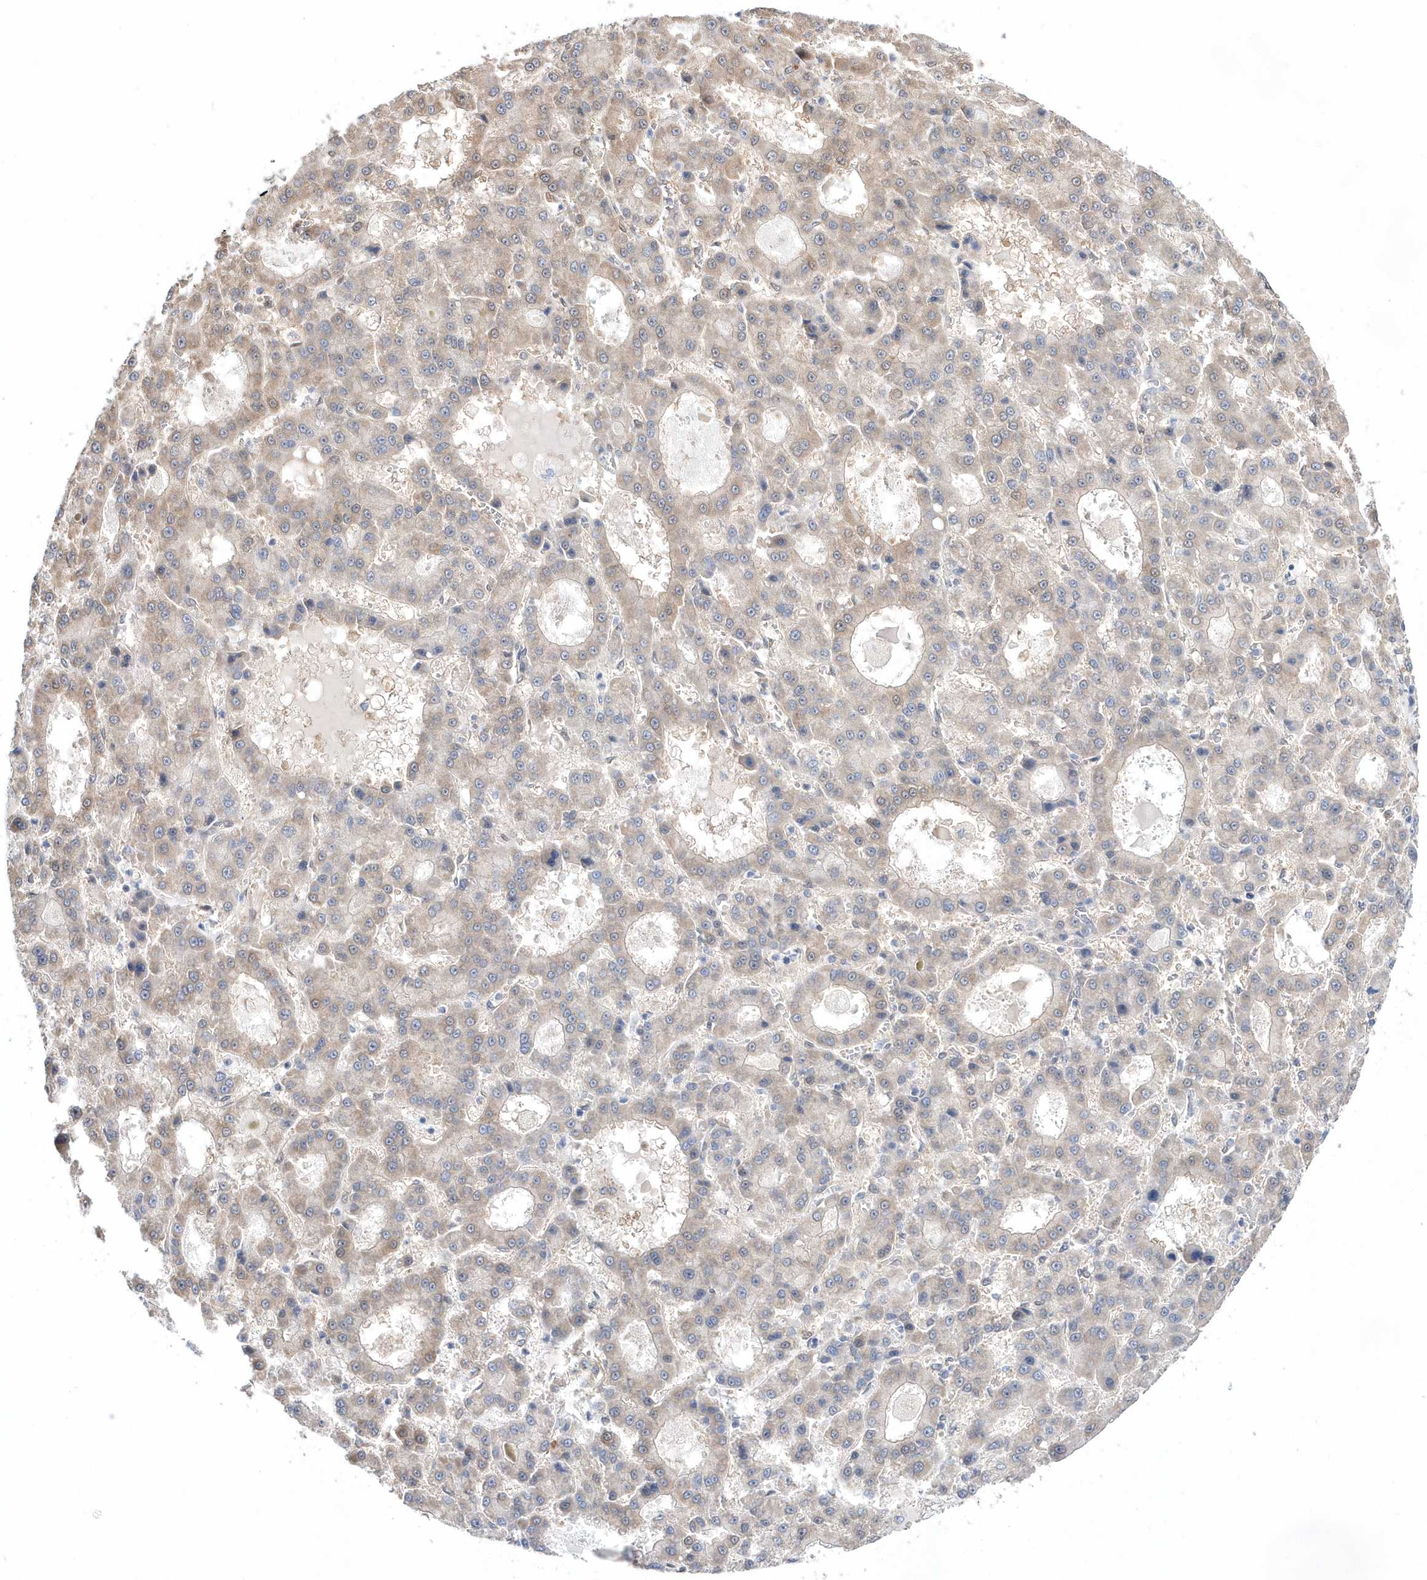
{"staining": {"intensity": "weak", "quantity": "<25%", "location": "cytoplasmic/membranous"}, "tissue": "liver cancer", "cell_type": "Tumor cells", "image_type": "cancer", "snomed": [{"axis": "morphology", "description": "Carcinoma, Hepatocellular, NOS"}, {"axis": "topography", "description": "Liver"}], "caption": "Tumor cells show no significant protein expression in hepatocellular carcinoma (liver).", "gene": "BDH2", "patient": {"sex": "male", "age": 70}}